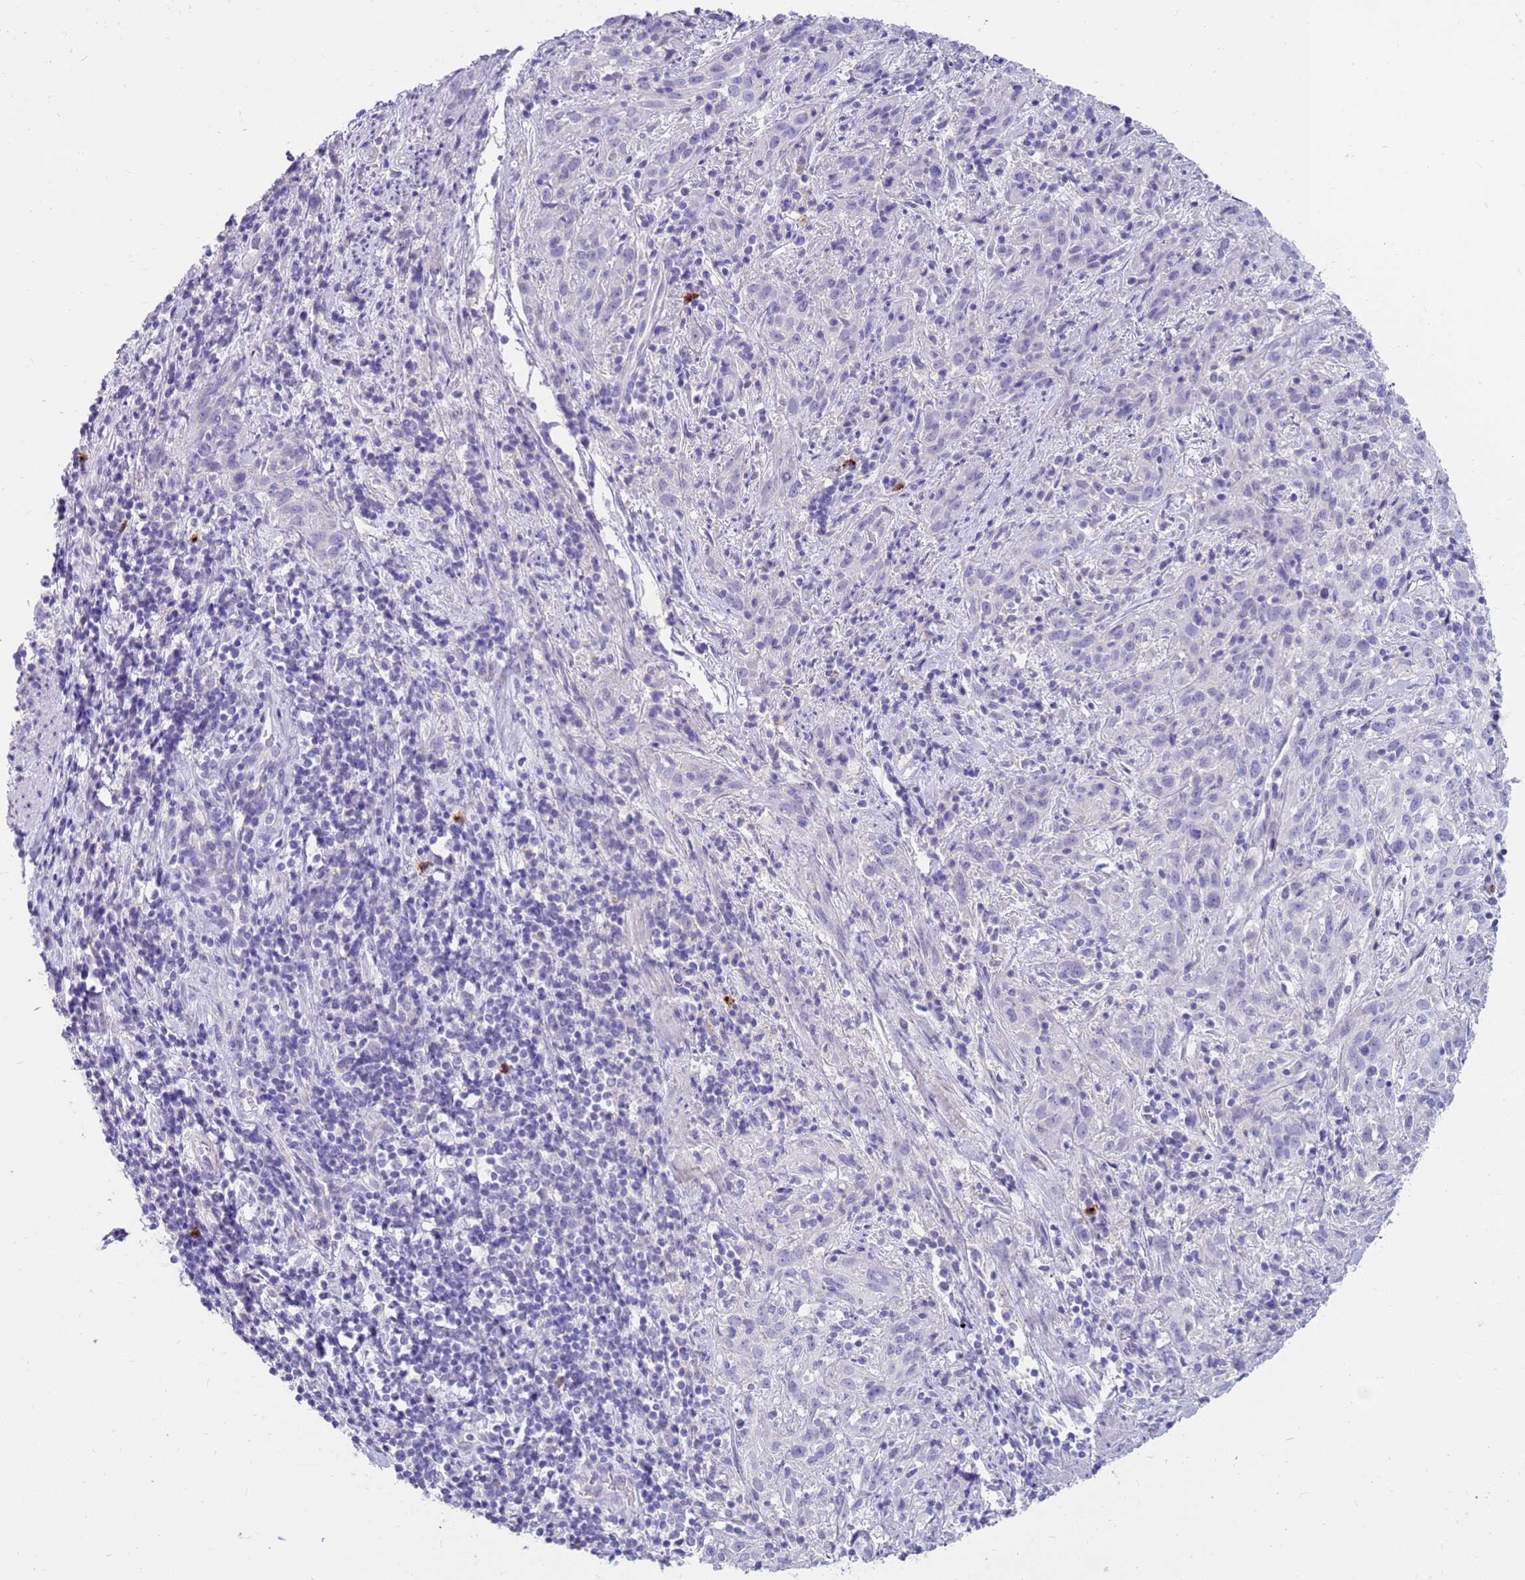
{"staining": {"intensity": "negative", "quantity": "none", "location": "none"}, "tissue": "cervical cancer", "cell_type": "Tumor cells", "image_type": "cancer", "snomed": [{"axis": "morphology", "description": "Squamous cell carcinoma, NOS"}, {"axis": "topography", "description": "Cervix"}], "caption": "The histopathology image demonstrates no significant staining in tumor cells of cervical cancer. (Stains: DAB immunohistochemistry with hematoxylin counter stain, Microscopy: brightfield microscopy at high magnification).", "gene": "EVPLL", "patient": {"sex": "female", "age": 57}}